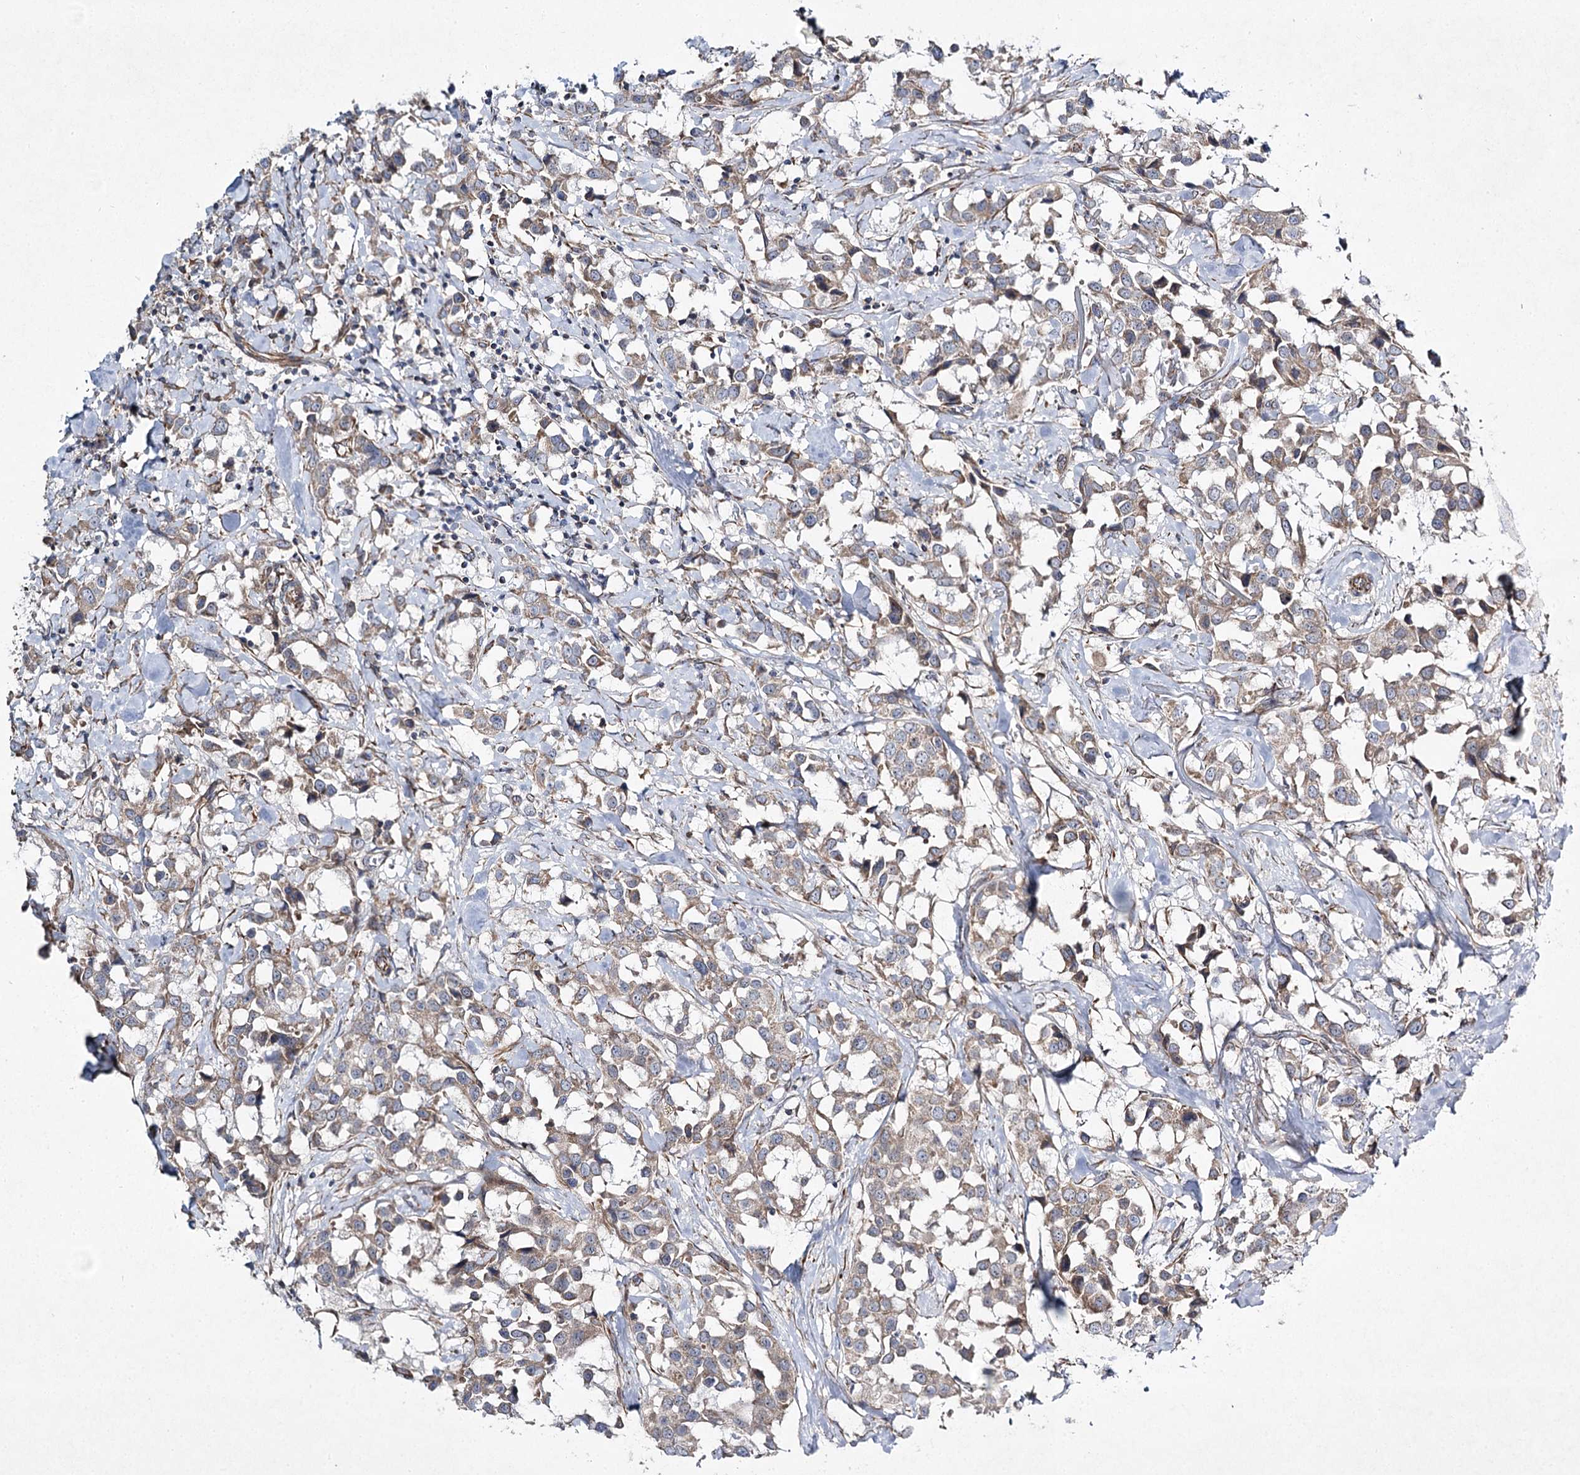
{"staining": {"intensity": "weak", "quantity": ">75%", "location": "cytoplasmic/membranous"}, "tissue": "breast cancer", "cell_type": "Tumor cells", "image_type": "cancer", "snomed": [{"axis": "morphology", "description": "Duct carcinoma"}, {"axis": "topography", "description": "Breast"}], "caption": "Weak cytoplasmic/membranous expression is identified in approximately >75% of tumor cells in intraductal carcinoma (breast).", "gene": "KIAA0825", "patient": {"sex": "female", "age": 80}}